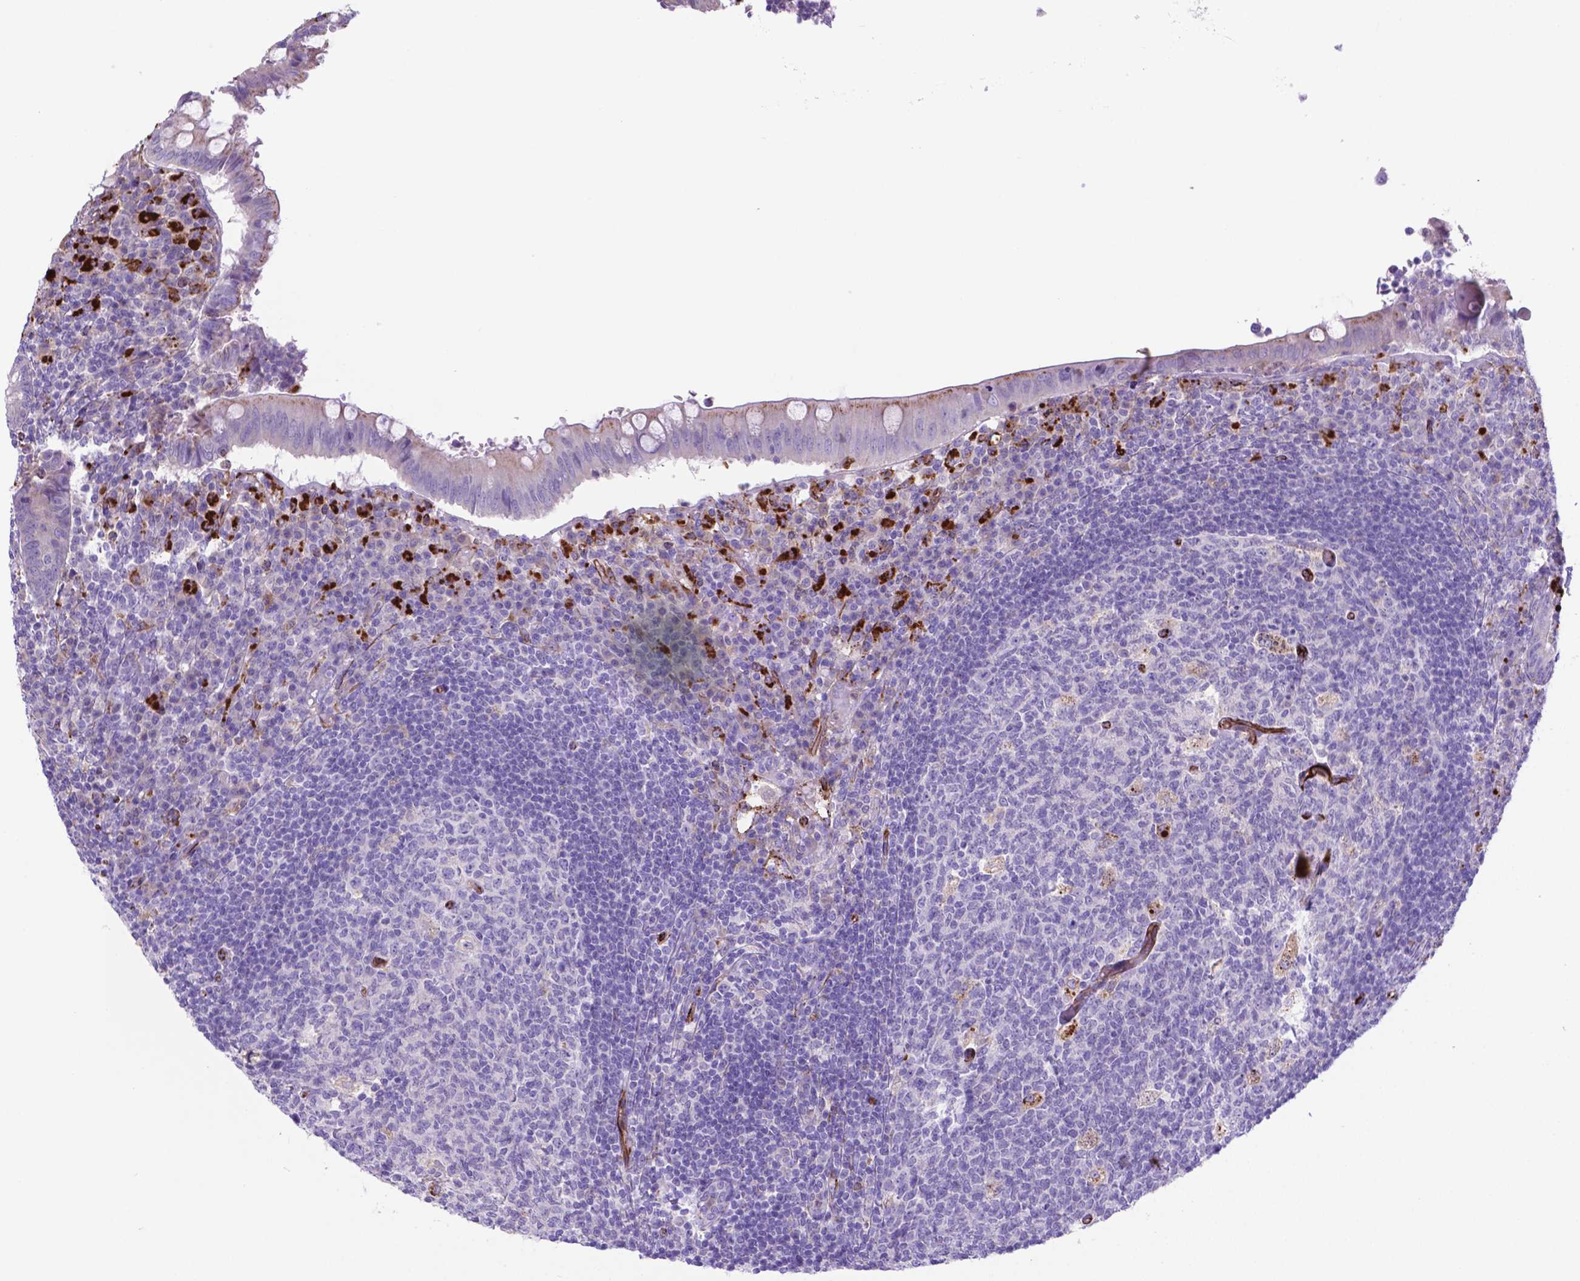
{"staining": {"intensity": "strong", "quantity": "<25%", "location": "cytoplasmic/membranous"}, "tissue": "appendix", "cell_type": "Glandular cells", "image_type": "normal", "snomed": [{"axis": "morphology", "description": "Normal tissue, NOS"}, {"axis": "topography", "description": "Appendix"}], "caption": "Protein staining exhibits strong cytoplasmic/membranous expression in about <25% of glandular cells in unremarkable appendix. Nuclei are stained in blue.", "gene": "LZTR1", "patient": {"sex": "male", "age": 18}}